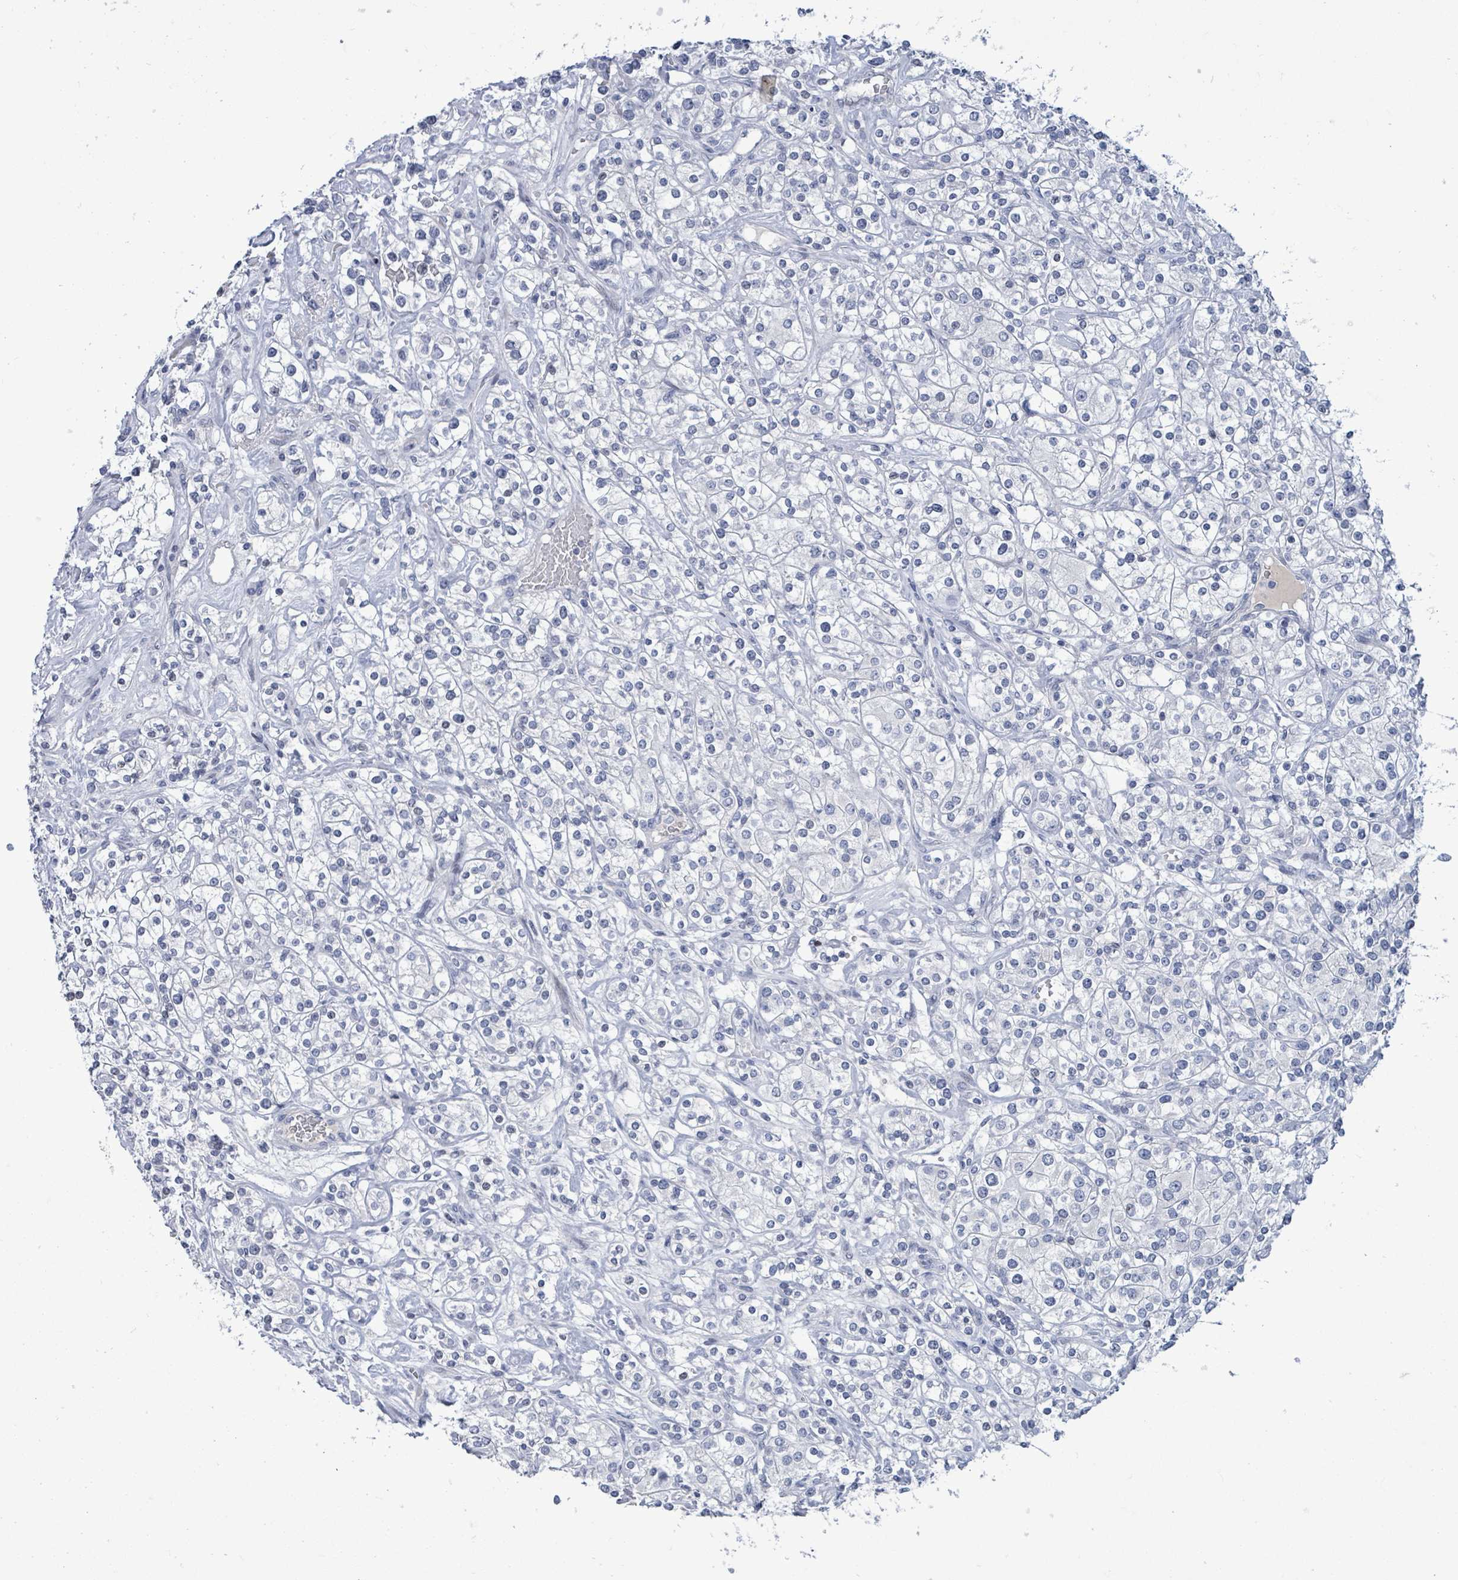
{"staining": {"intensity": "negative", "quantity": "none", "location": "none"}, "tissue": "renal cancer", "cell_type": "Tumor cells", "image_type": "cancer", "snomed": [{"axis": "morphology", "description": "Adenocarcinoma, NOS"}, {"axis": "topography", "description": "Kidney"}], "caption": "Tumor cells show no significant protein positivity in renal cancer.", "gene": "NTN3", "patient": {"sex": "male", "age": 77}}